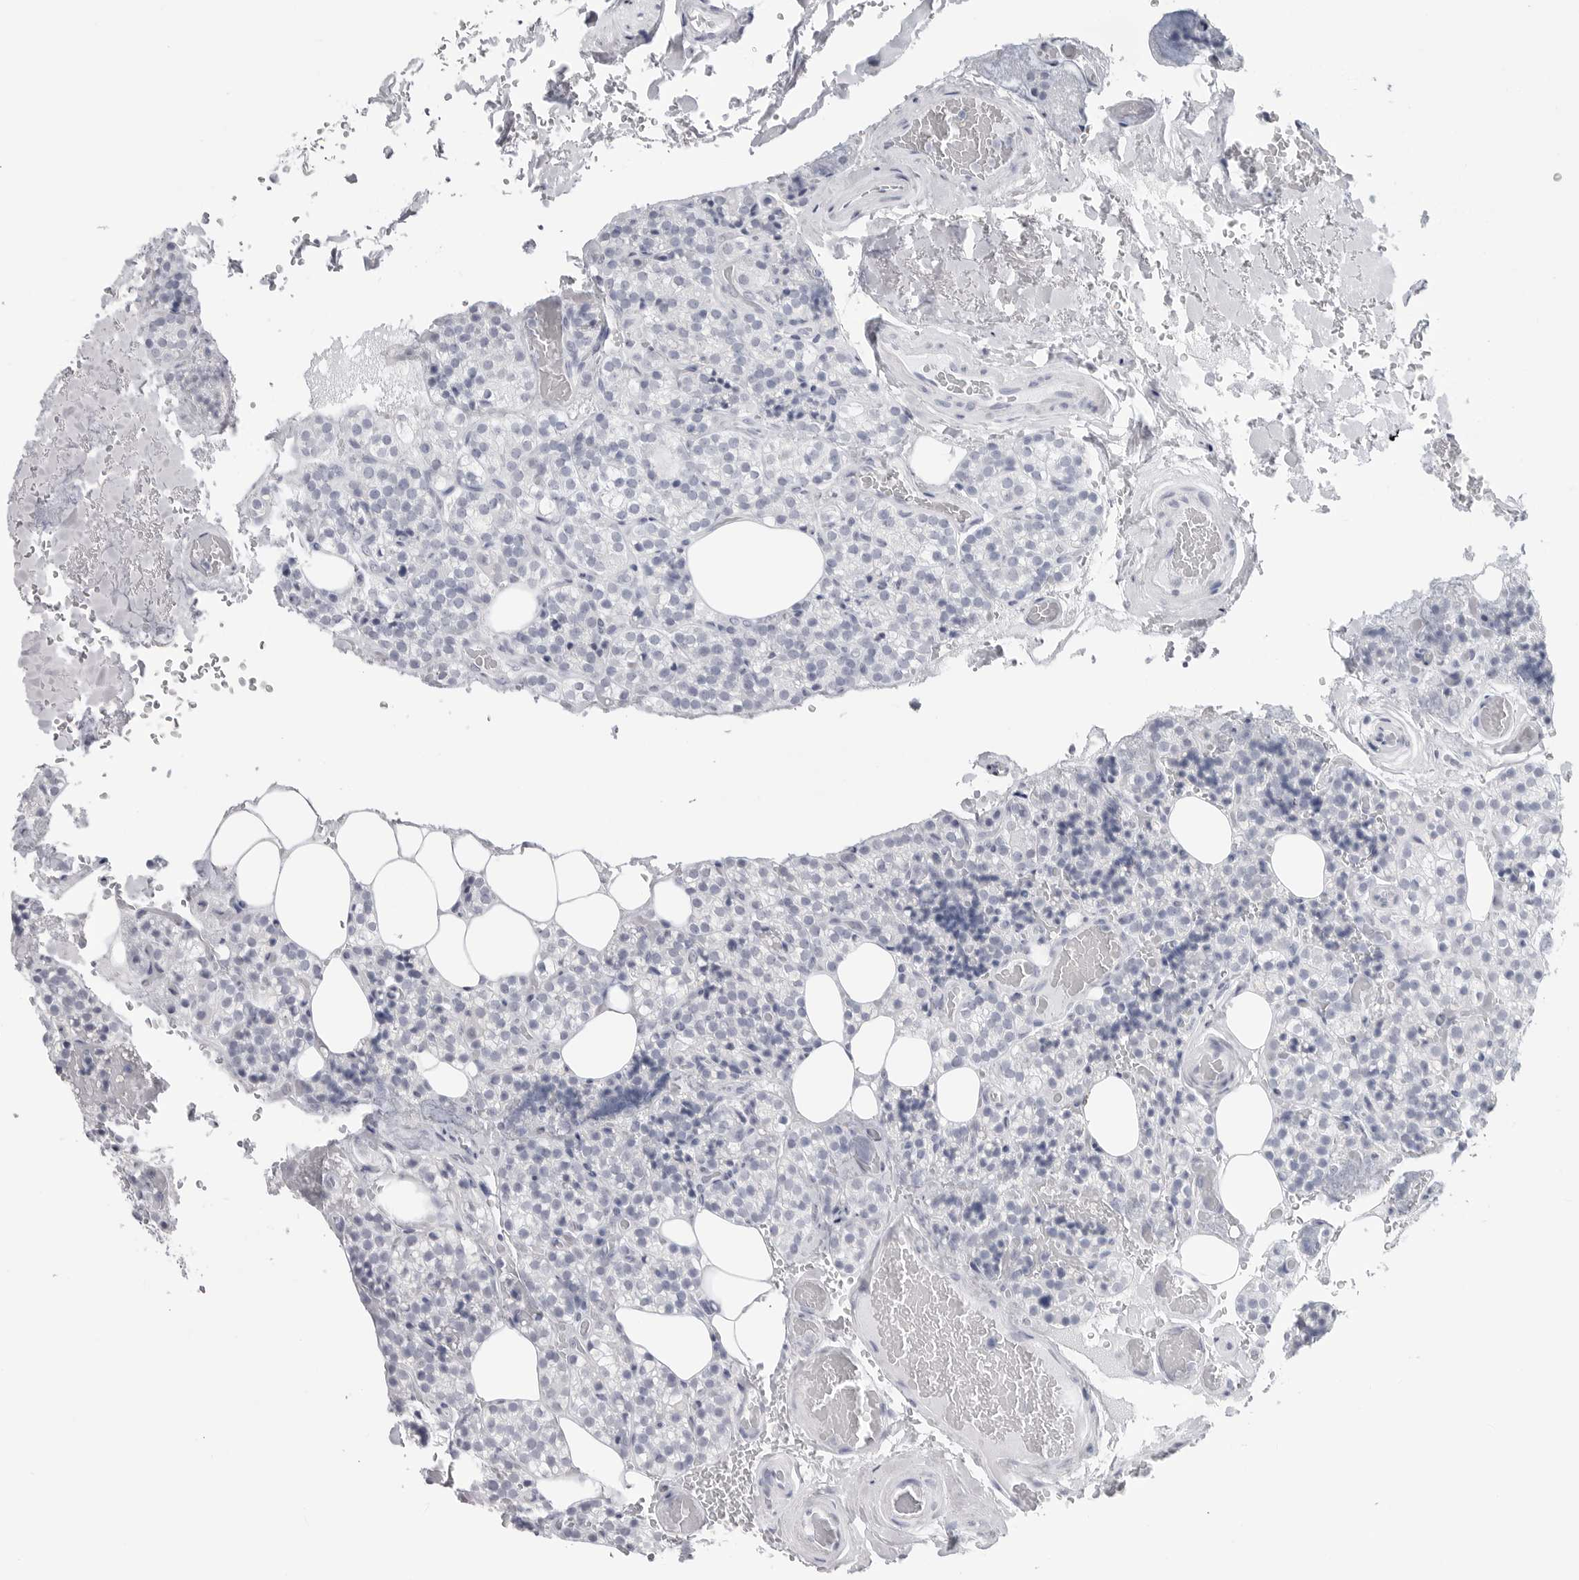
{"staining": {"intensity": "negative", "quantity": "none", "location": "none"}, "tissue": "parathyroid gland", "cell_type": "Glandular cells", "image_type": "normal", "snomed": [{"axis": "morphology", "description": "Normal tissue, NOS"}, {"axis": "topography", "description": "Parathyroid gland"}], "caption": "This is an immunohistochemistry (IHC) photomicrograph of benign human parathyroid gland. There is no expression in glandular cells.", "gene": "CSH1", "patient": {"sex": "male", "age": 87}}